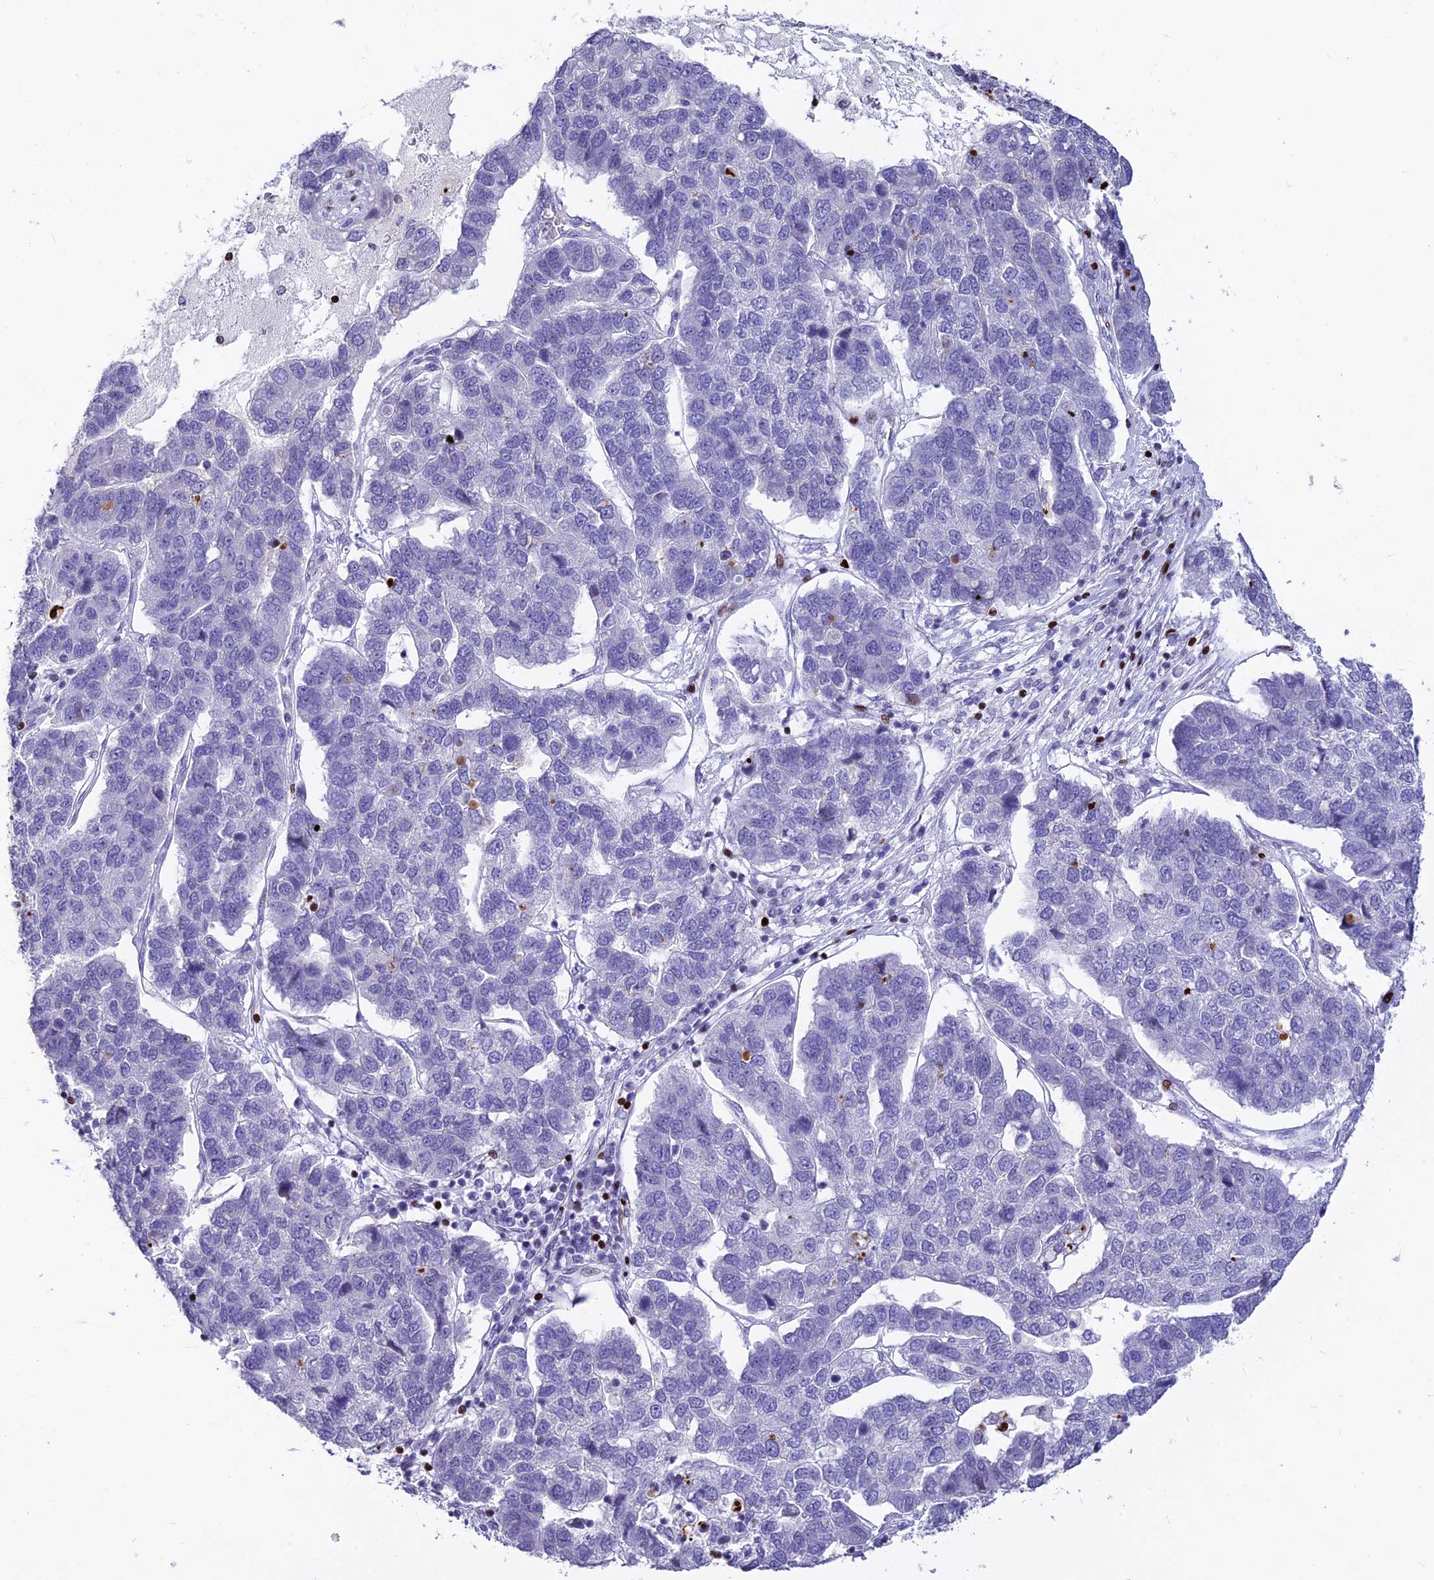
{"staining": {"intensity": "negative", "quantity": "none", "location": "none"}, "tissue": "pancreatic cancer", "cell_type": "Tumor cells", "image_type": "cancer", "snomed": [{"axis": "morphology", "description": "Adenocarcinoma, NOS"}, {"axis": "topography", "description": "Pancreas"}], "caption": "IHC of pancreatic cancer demonstrates no staining in tumor cells. The staining was performed using DAB to visualize the protein expression in brown, while the nuclei were stained in blue with hematoxylin (Magnification: 20x).", "gene": "PRPS1", "patient": {"sex": "female", "age": 61}}